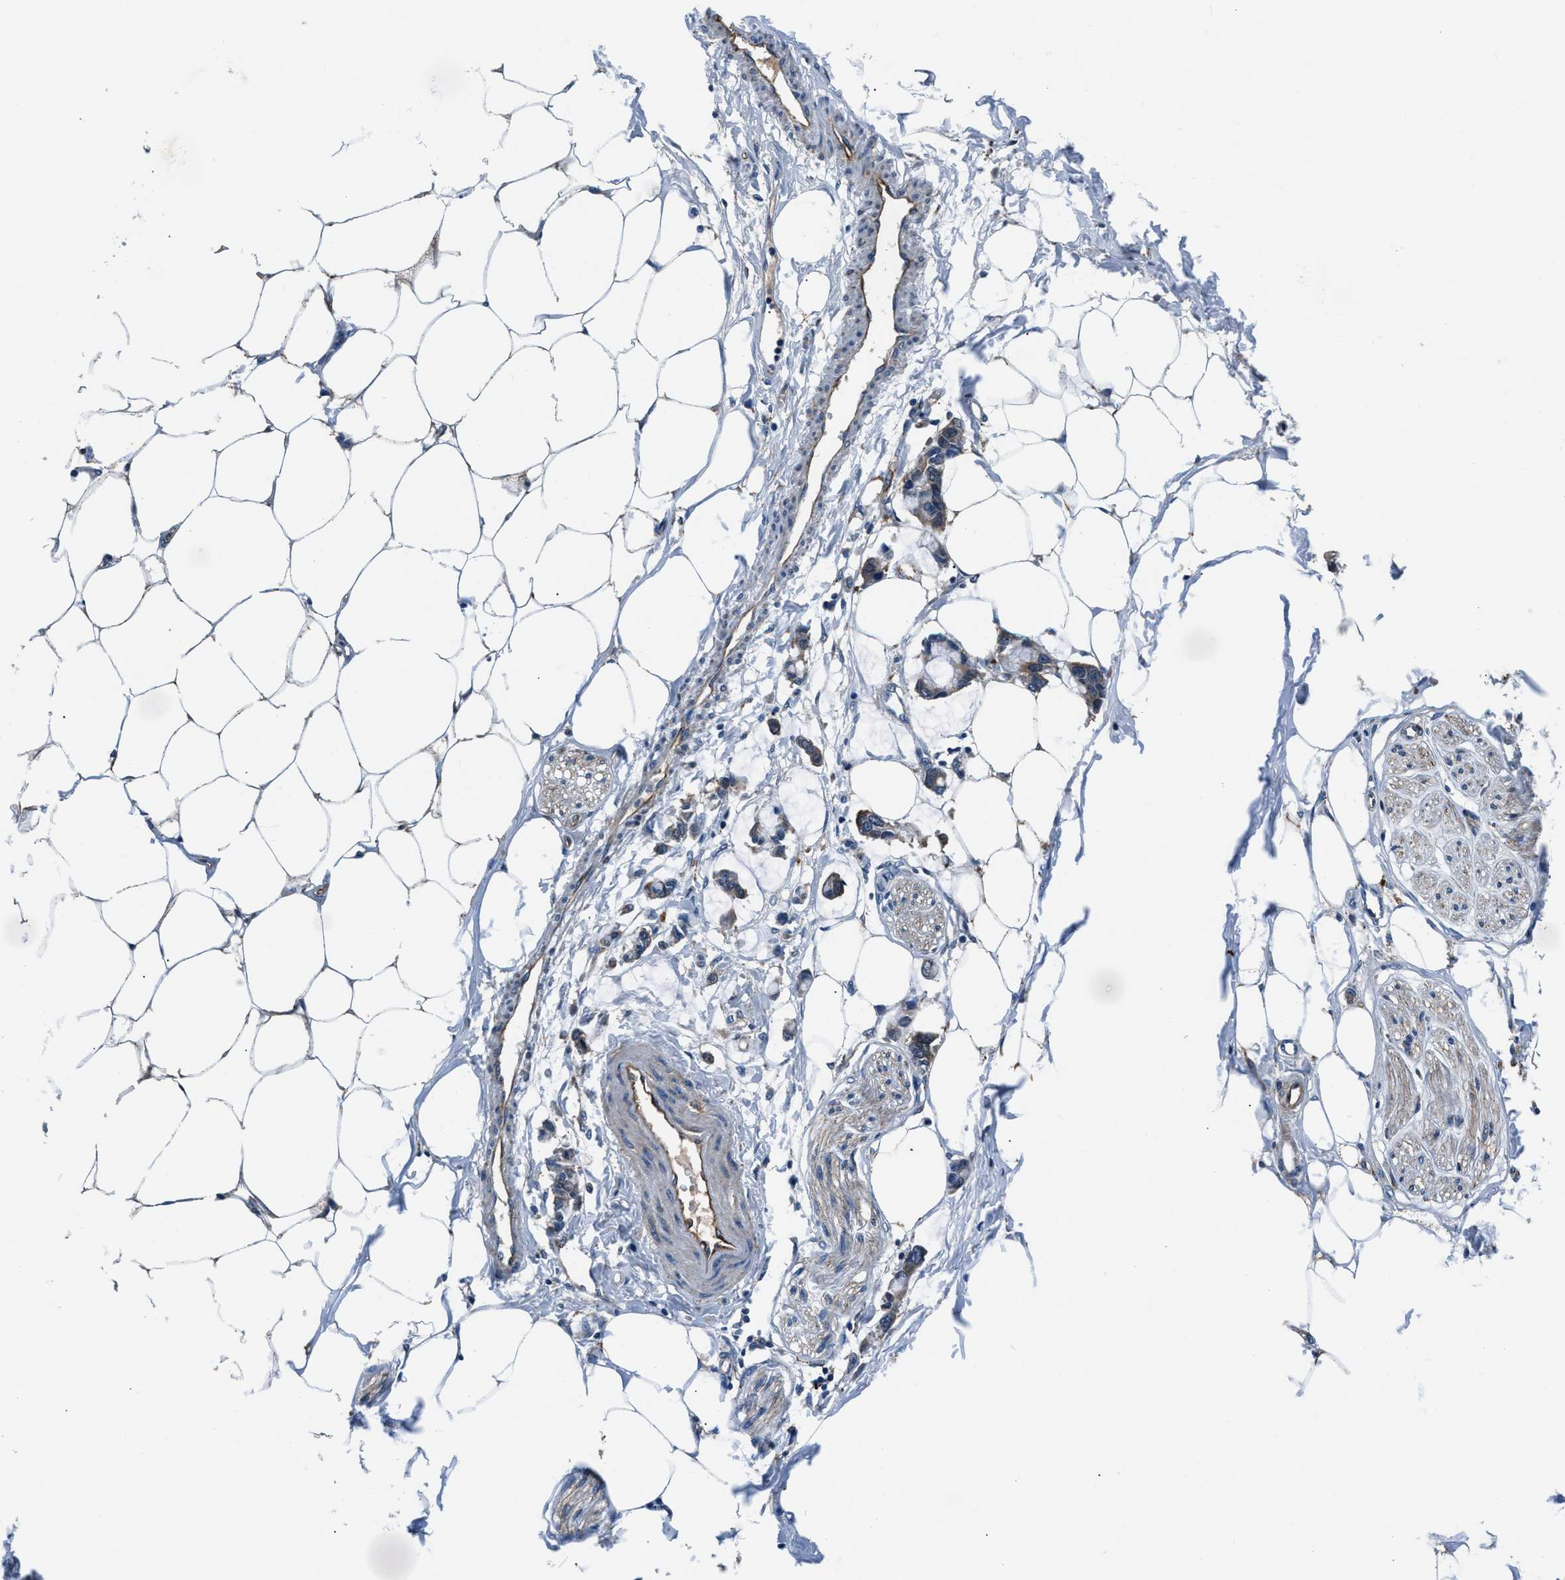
{"staining": {"intensity": "negative", "quantity": "none", "location": "none"}, "tissue": "adipose tissue", "cell_type": "Adipocytes", "image_type": "normal", "snomed": [{"axis": "morphology", "description": "Normal tissue, NOS"}, {"axis": "morphology", "description": "Adenocarcinoma, NOS"}, {"axis": "topography", "description": "Colon"}, {"axis": "topography", "description": "Peripheral nerve tissue"}], "caption": "Adipocytes show no significant protein staining in unremarkable adipose tissue. (Stains: DAB immunohistochemistry with hematoxylin counter stain, Microscopy: brightfield microscopy at high magnification).", "gene": "PRTFDC1", "patient": {"sex": "male", "age": 14}}